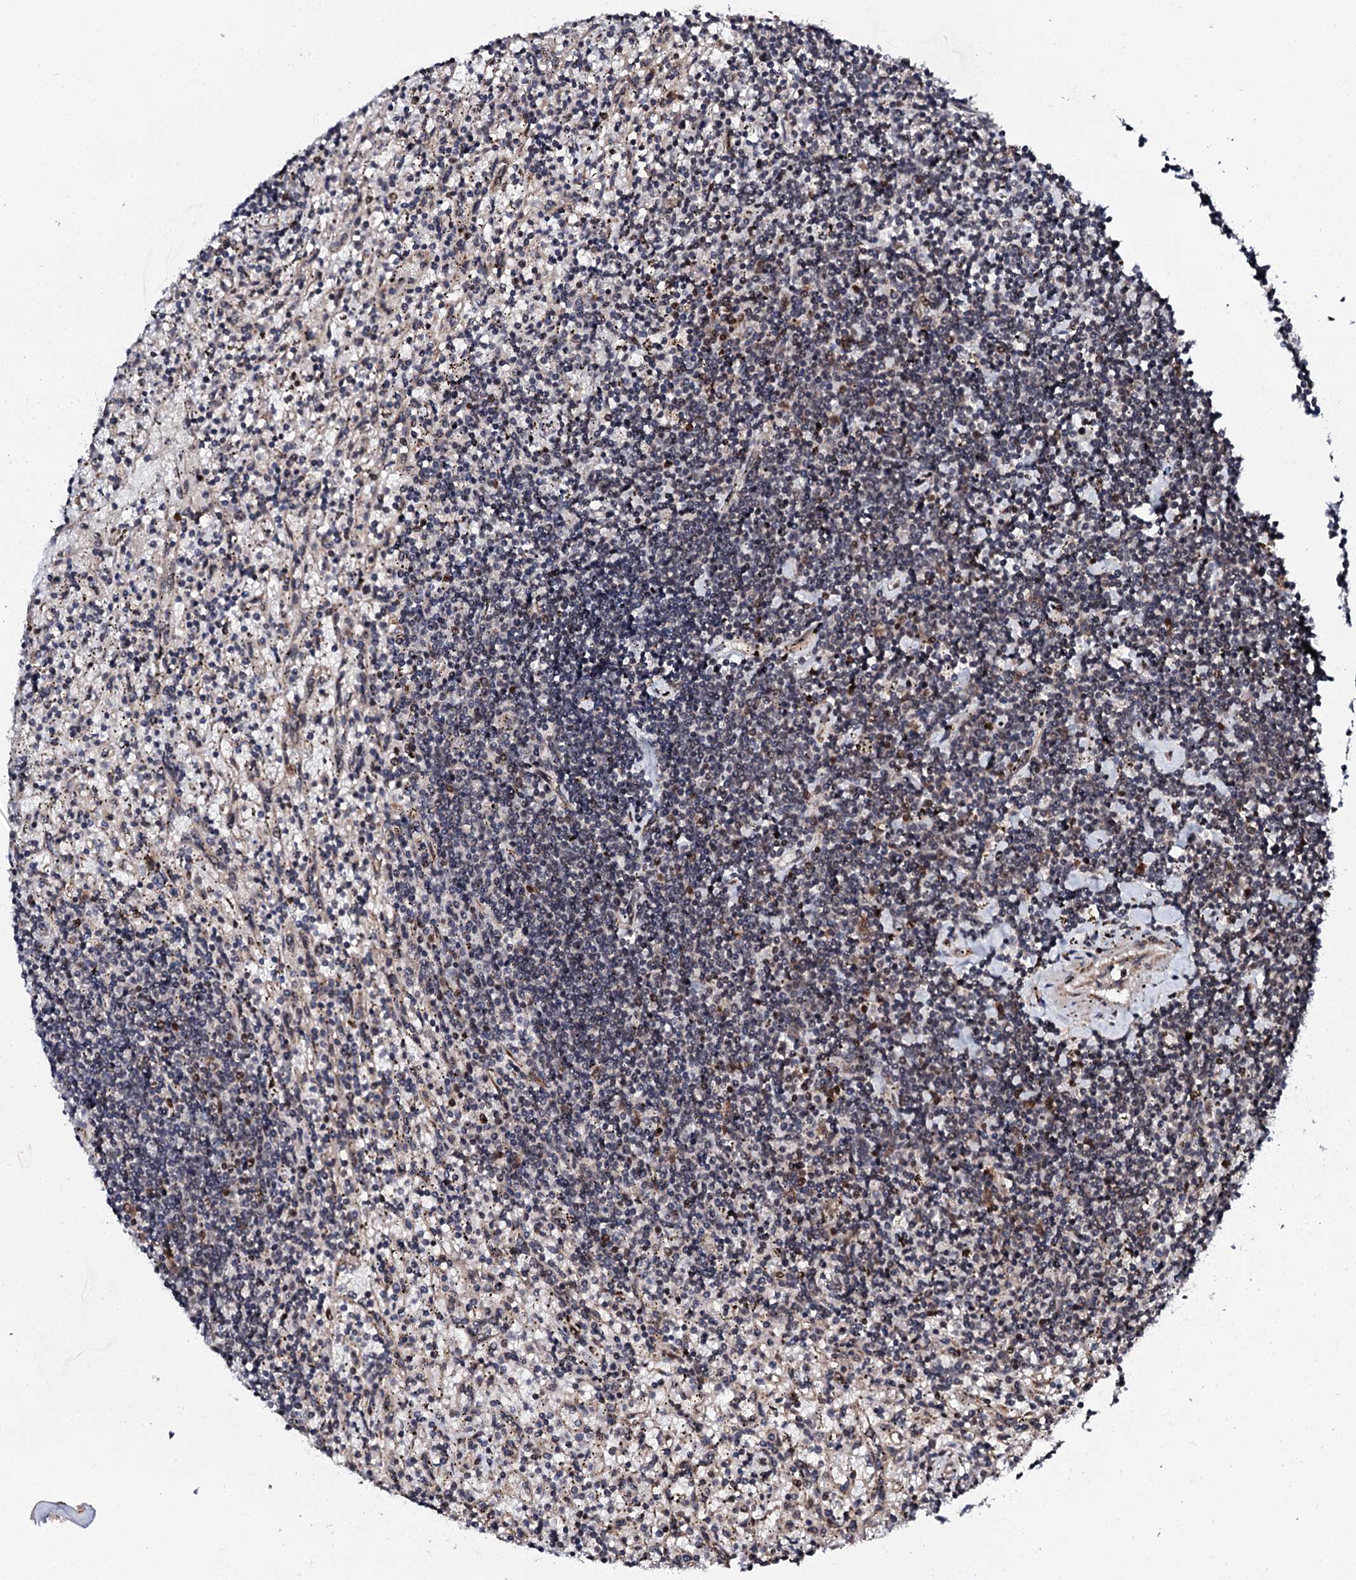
{"staining": {"intensity": "weak", "quantity": "<25%", "location": "cytoplasmic/membranous,nuclear"}, "tissue": "lymphoma", "cell_type": "Tumor cells", "image_type": "cancer", "snomed": [{"axis": "morphology", "description": "Malignant lymphoma, non-Hodgkin's type, Low grade"}, {"axis": "topography", "description": "Spleen"}], "caption": "DAB immunohistochemical staining of human lymphoma displays no significant staining in tumor cells.", "gene": "FAM111A", "patient": {"sex": "male", "age": 76}}